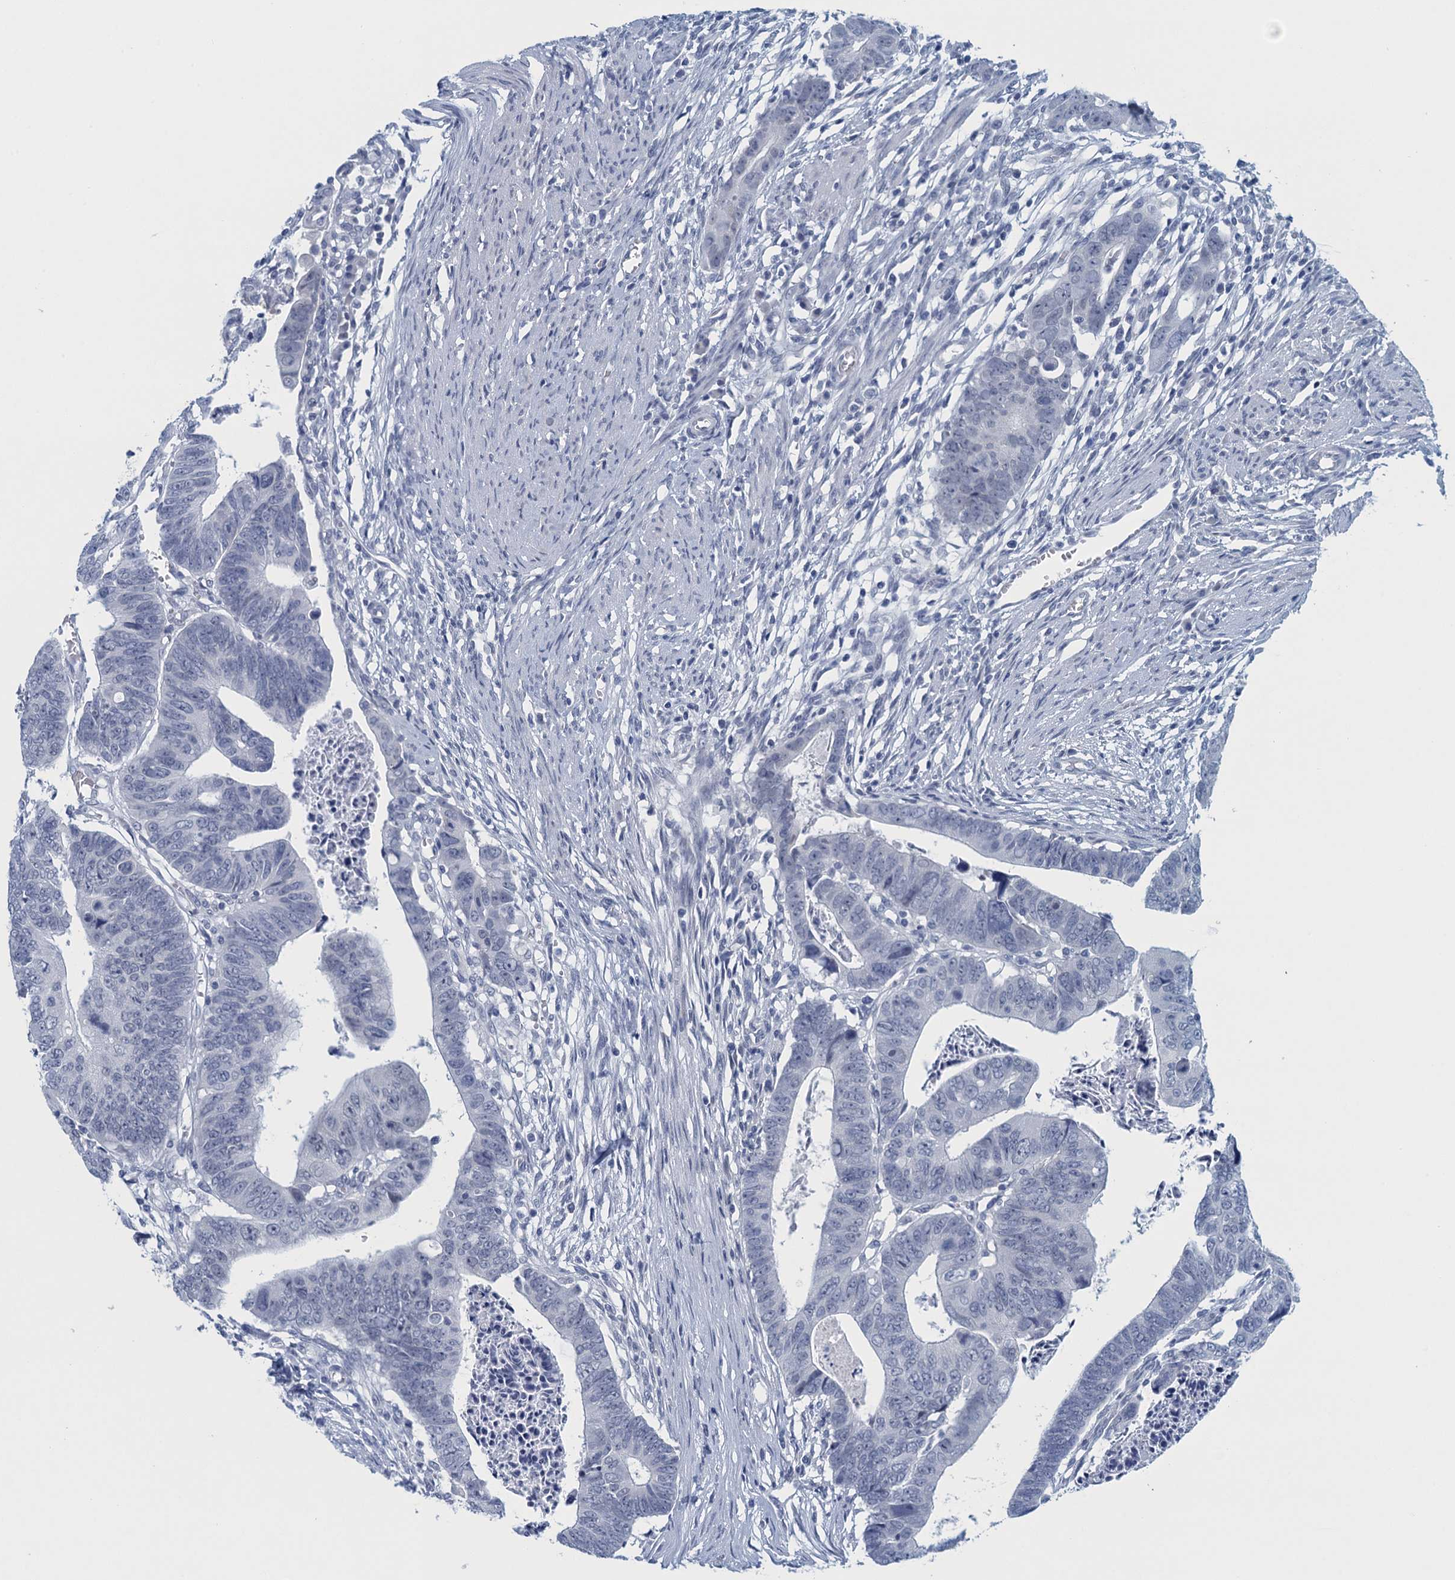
{"staining": {"intensity": "negative", "quantity": "none", "location": "none"}, "tissue": "colorectal cancer", "cell_type": "Tumor cells", "image_type": "cancer", "snomed": [{"axis": "morphology", "description": "Adenocarcinoma, NOS"}, {"axis": "topography", "description": "Rectum"}], "caption": "Tumor cells show no significant positivity in colorectal cancer (adenocarcinoma). (DAB (3,3'-diaminobenzidine) IHC visualized using brightfield microscopy, high magnification).", "gene": "ENSG00000131152", "patient": {"sex": "female", "age": 65}}